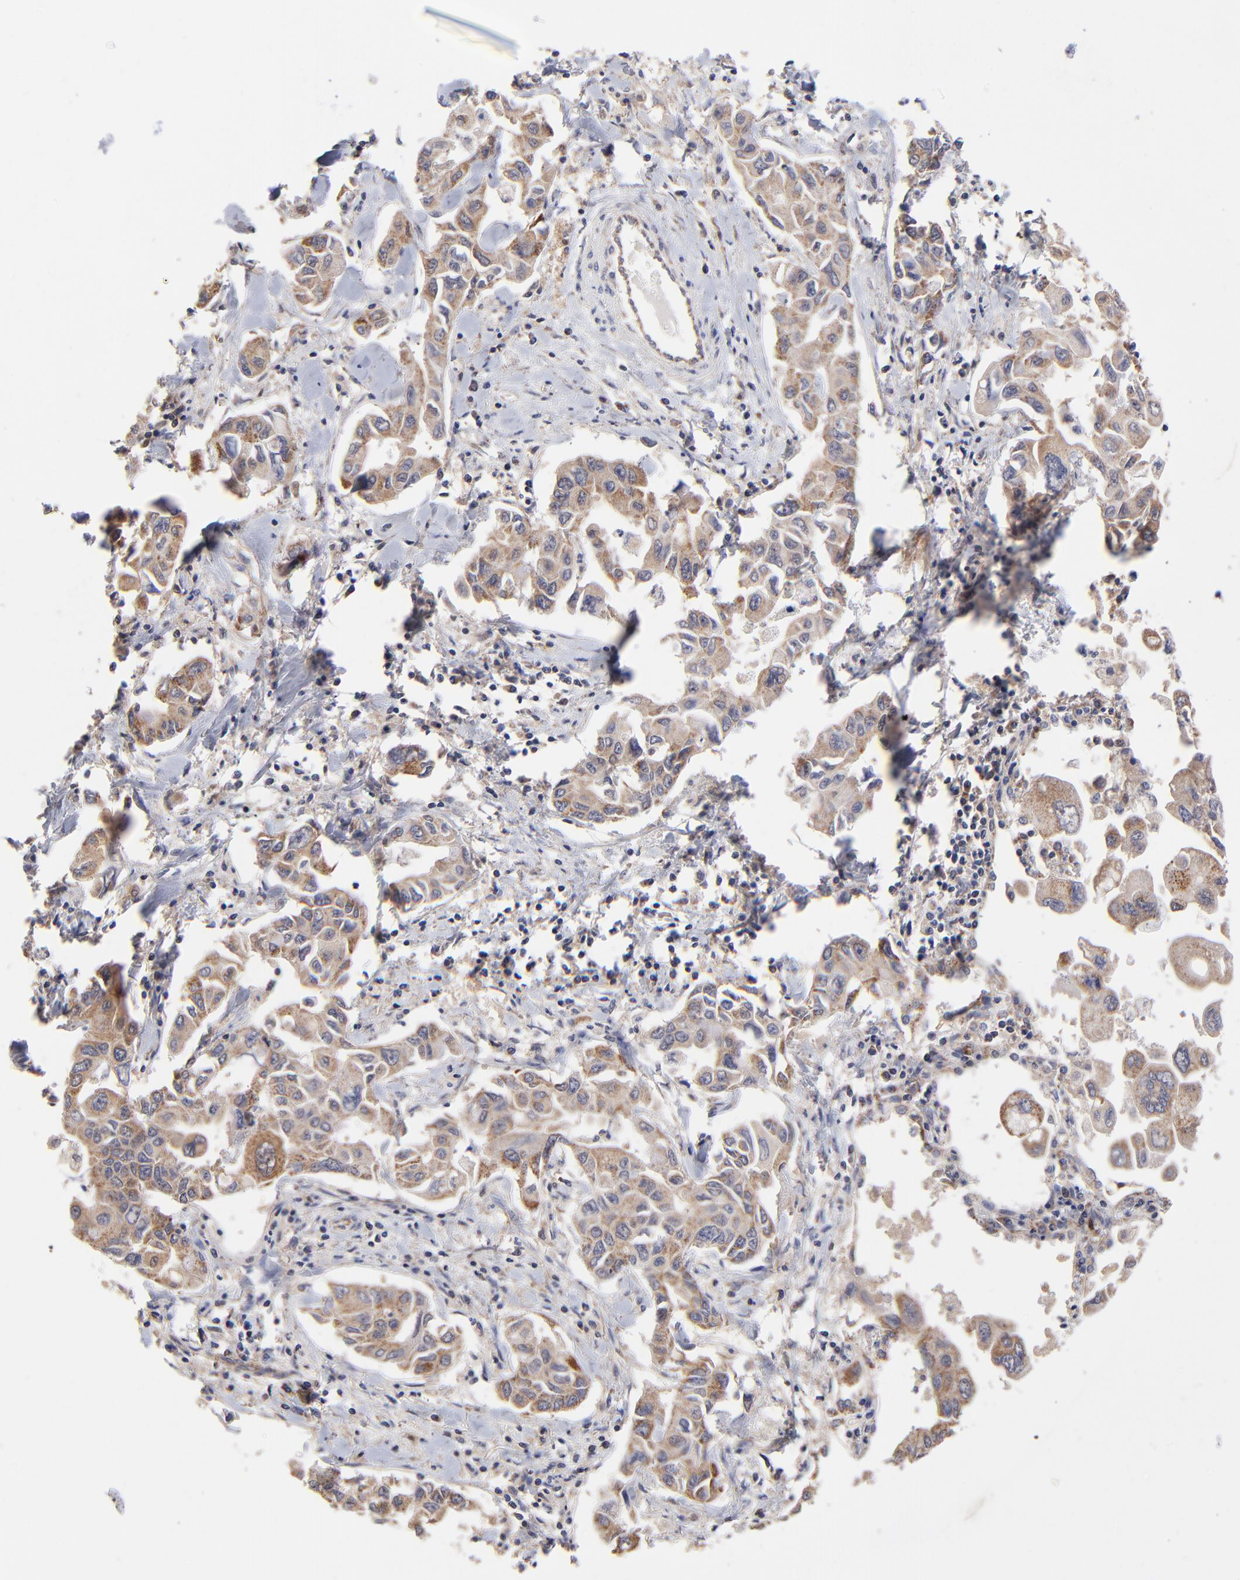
{"staining": {"intensity": "moderate", "quantity": "25%-75%", "location": "cytoplasmic/membranous"}, "tissue": "lung cancer", "cell_type": "Tumor cells", "image_type": "cancer", "snomed": [{"axis": "morphology", "description": "Adenocarcinoma, NOS"}, {"axis": "topography", "description": "Lymph node"}, {"axis": "topography", "description": "Lung"}], "caption": "Brown immunohistochemical staining in lung cancer reveals moderate cytoplasmic/membranous staining in approximately 25%-75% of tumor cells. (brown staining indicates protein expression, while blue staining denotes nuclei).", "gene": "FBXL12", "patient": {"sex": "male", "age": 64}}